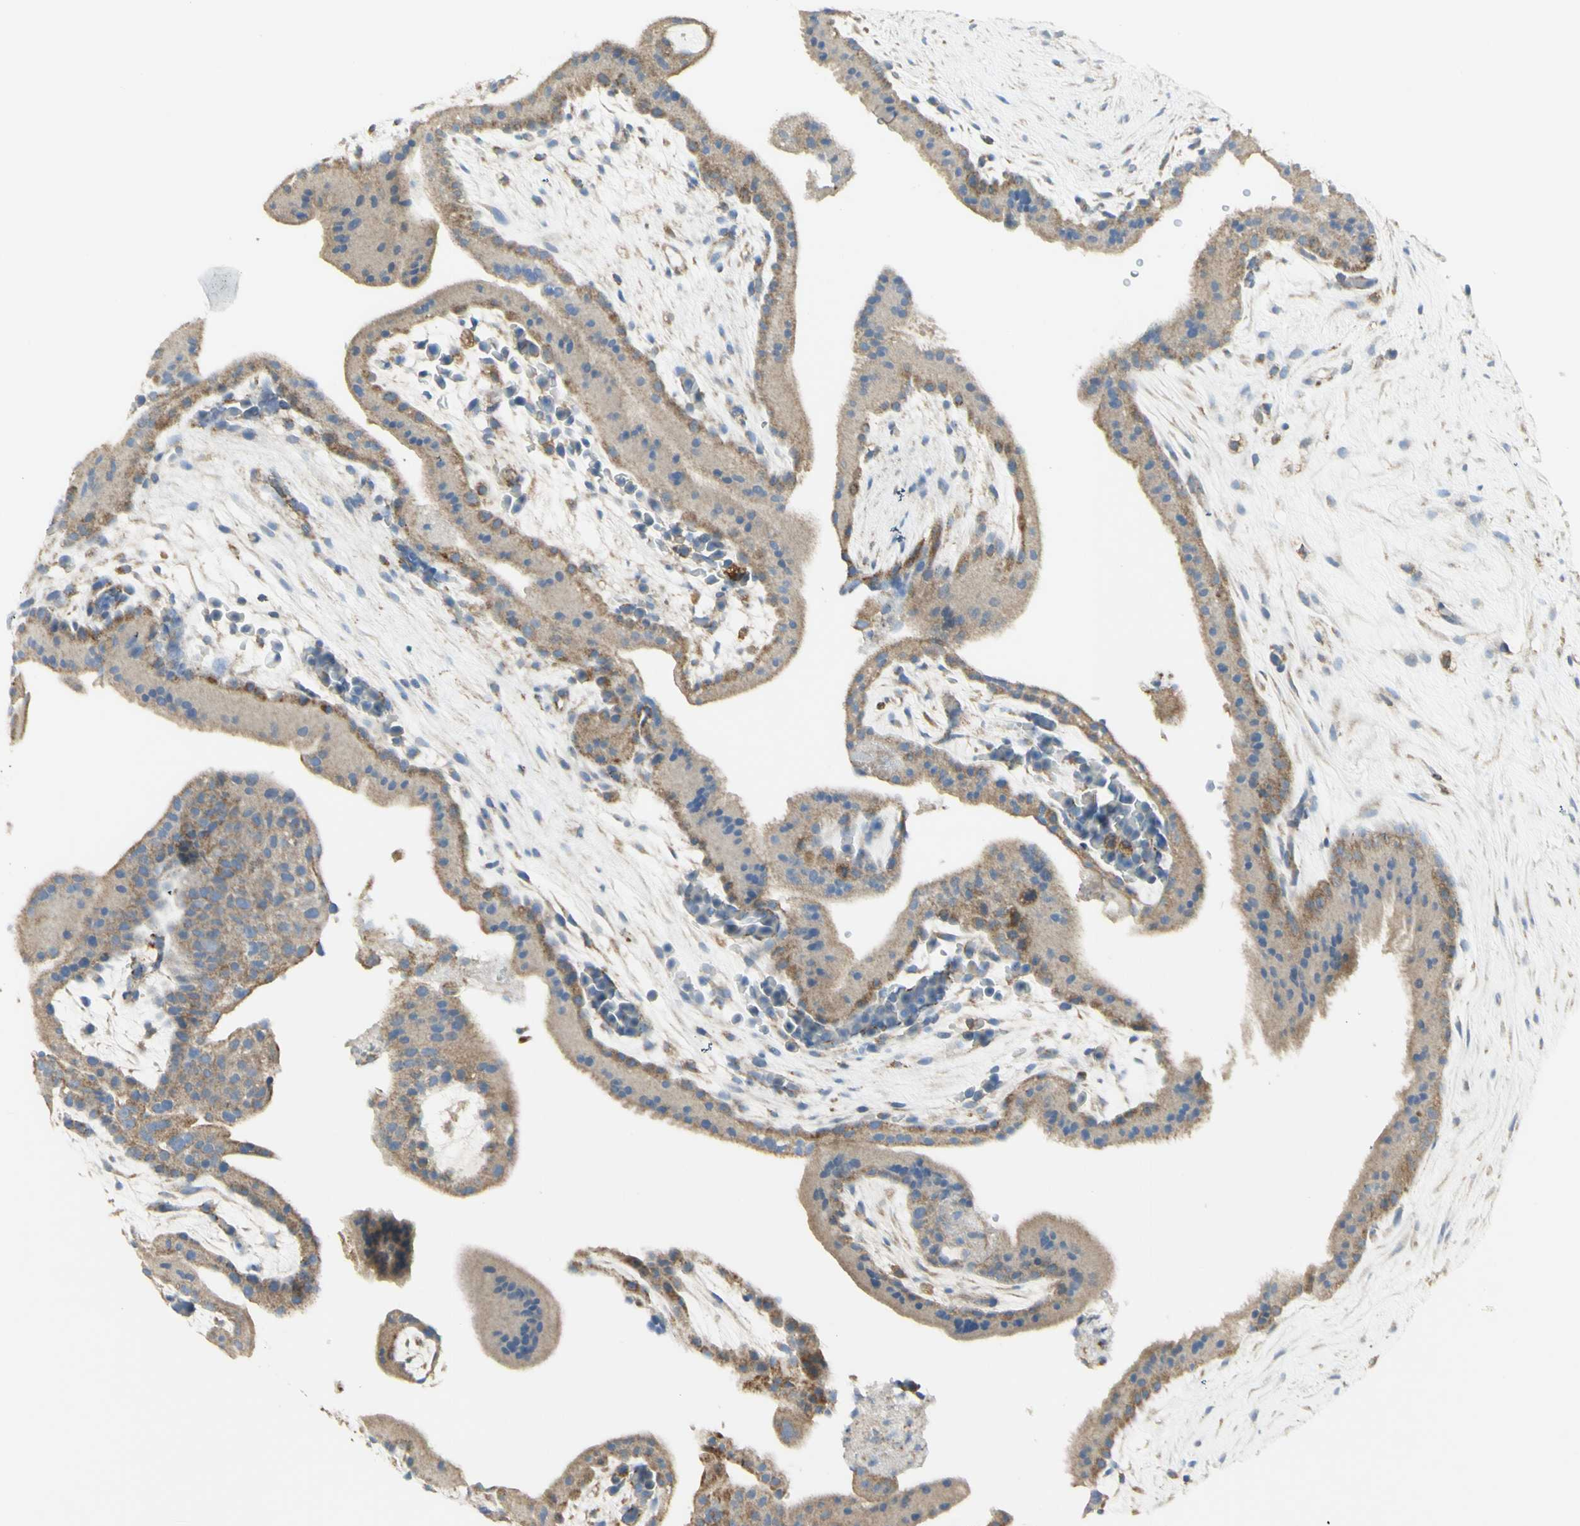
{"staining": {"intensity": "weak", "quantity": "25%-75%", "location": "cytoplasmic/membranous"}, "tissue": "placenta", "cell_type": "Decidual cells", "image_type": "normal", "snomed": [{"axis": "morphology", "description": "Normal tissue, NOS"}, {"axis": "topography", "description": "Placenta"}], "caption": "Benign placenta was stained to show a protein in brown. There is low levels of weak cytoplasmic/membranous positivity in about 25%-75% of decidual cells. The protein is shown in brown color, while the nuclei are stained blue.", "gene": "CNTNAP1", "patient": {"sex": "female", "age": 19}}